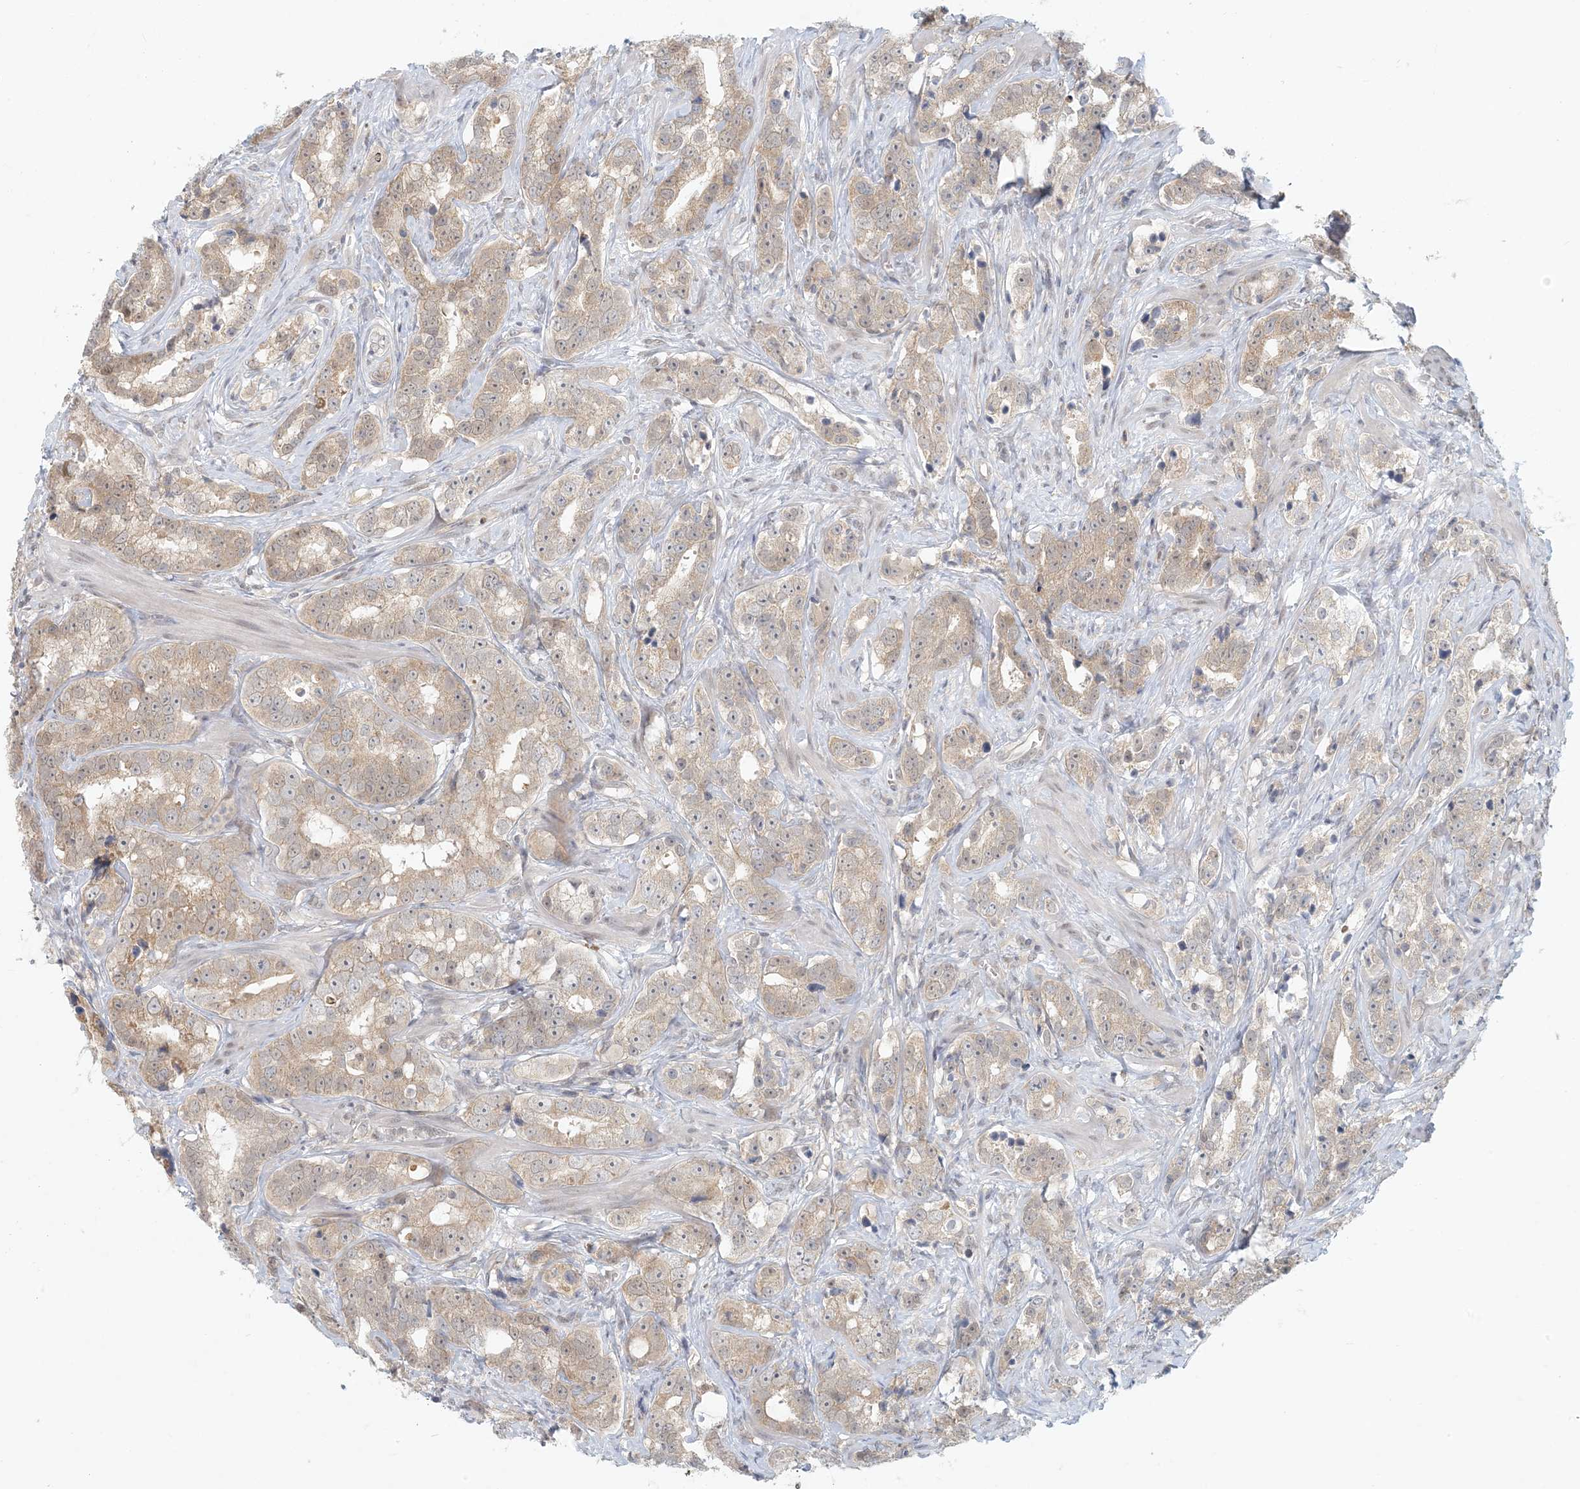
{"staining": {"intensity": "moderate", "quantity": ">75%", "location": "cytoplasmic/membranous"}, "tissue": "prostate cancer", "cell_type": "Tumor cells", "image_type": "cancer", "snomed": [{"axis": "morphology", "description": "Adenocarcinoma, High grade"}, {"axis": "topography", "description": "Prostate"}], "caption": "A photomicrograph showing moderate cytoplasmic/membranous expression in about >75% of tumor cells in adenocarcinoma (high-grade) (prostate), as visualized by brown immunohistochemical staining.", "gene": "OBI1", "patient": {"sex": "male", "age": 62}}